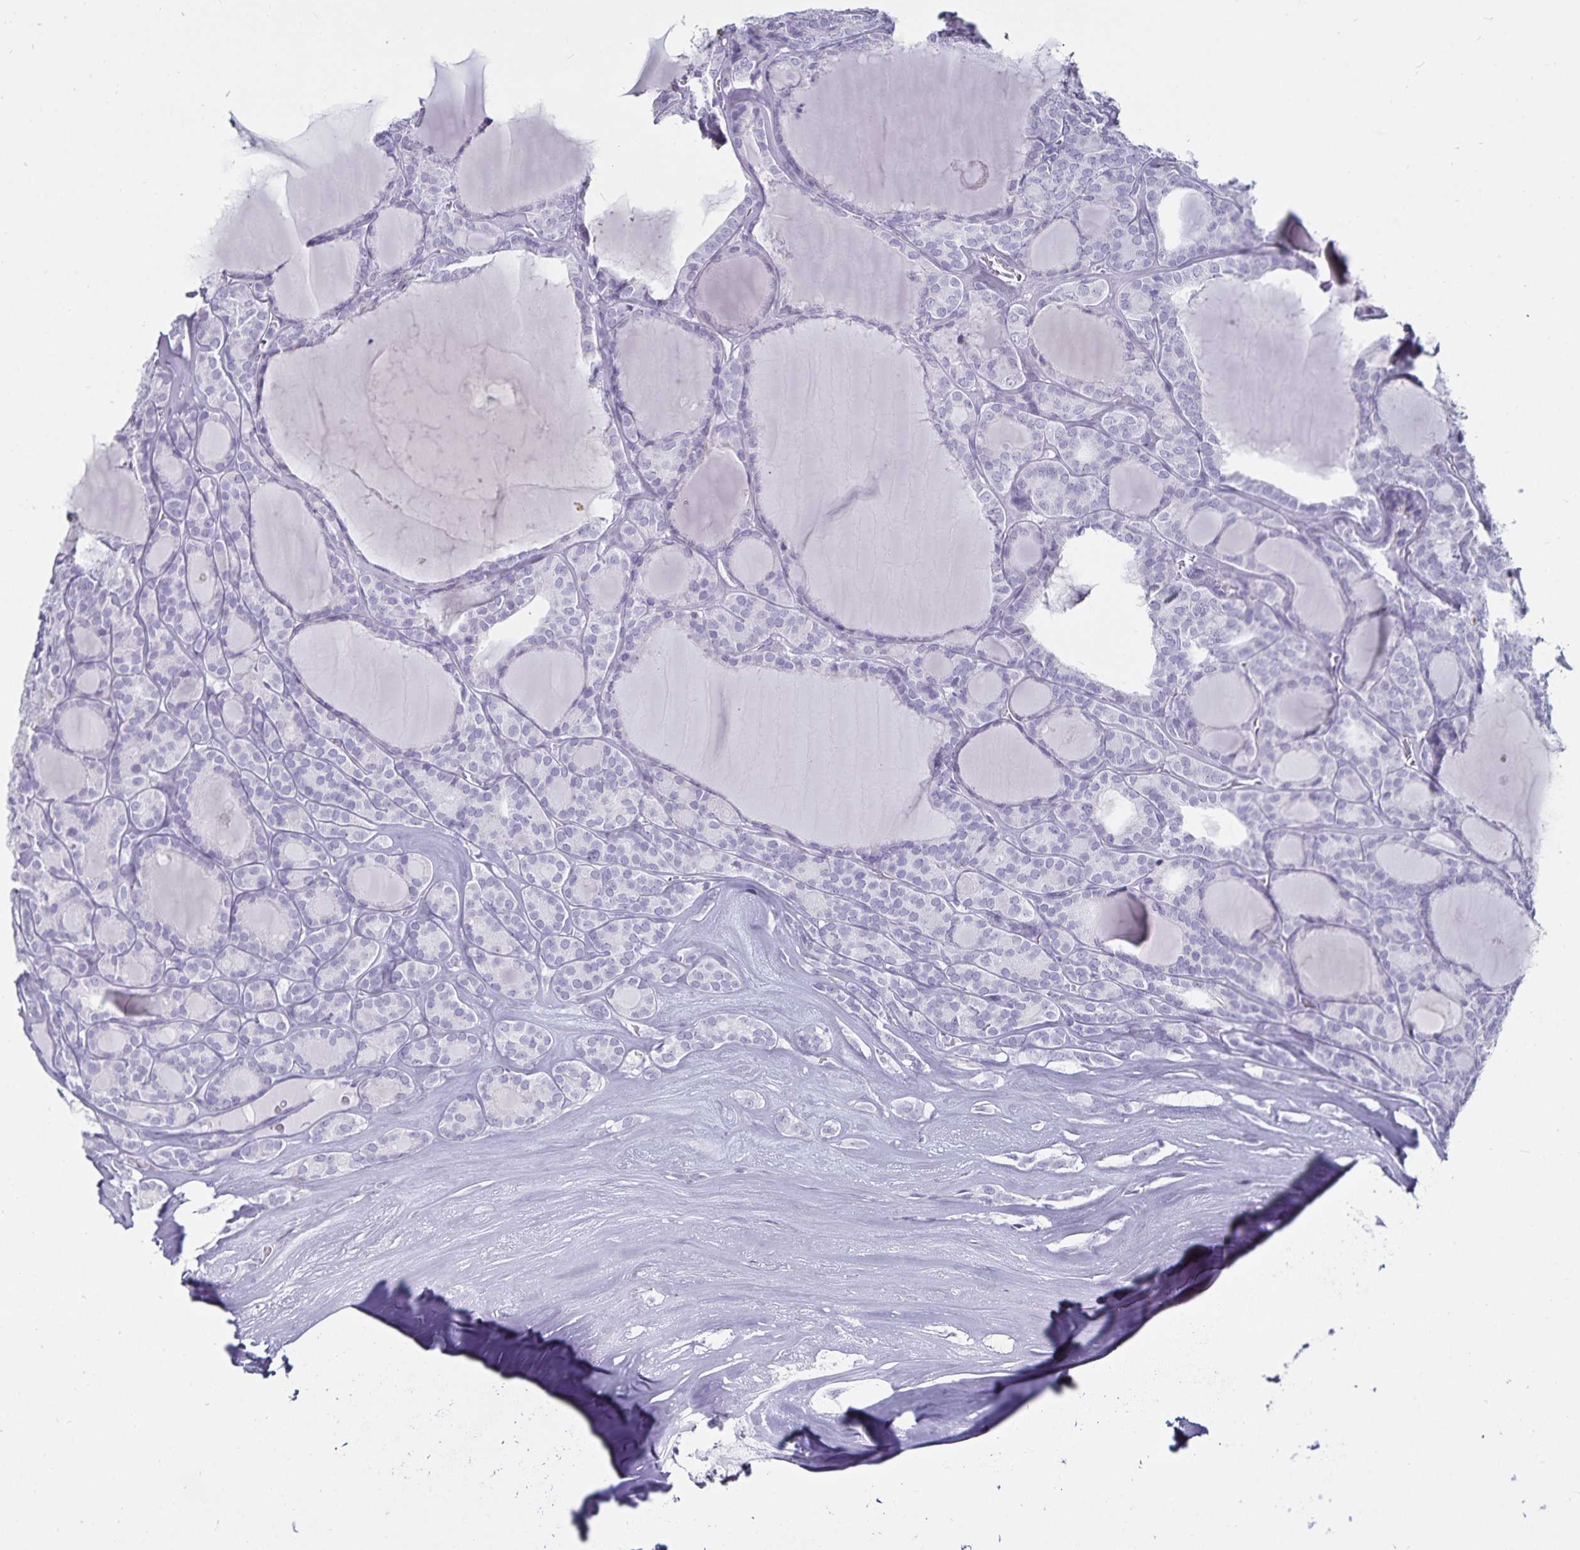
{"staining": {"intensity": "negative", "quantity": "none", "location": "none"}, "tissue": "thyroid cancer", "cell_type": "Tumor cells", "image_type": "cancer", "snomed": [{"axis": "morphology", "description": "Follicular adenoma carcinoma, NOS"}, {"axis": "topography", "description": "Thyroid gland"}], "caption": "Protein analysis of thyroid cancer (follicular adenoma carcinoma) shows no significant positivity in tumor cells.", "gene": "DEFA6", "patient": {"sex": "male", "age": 74}}